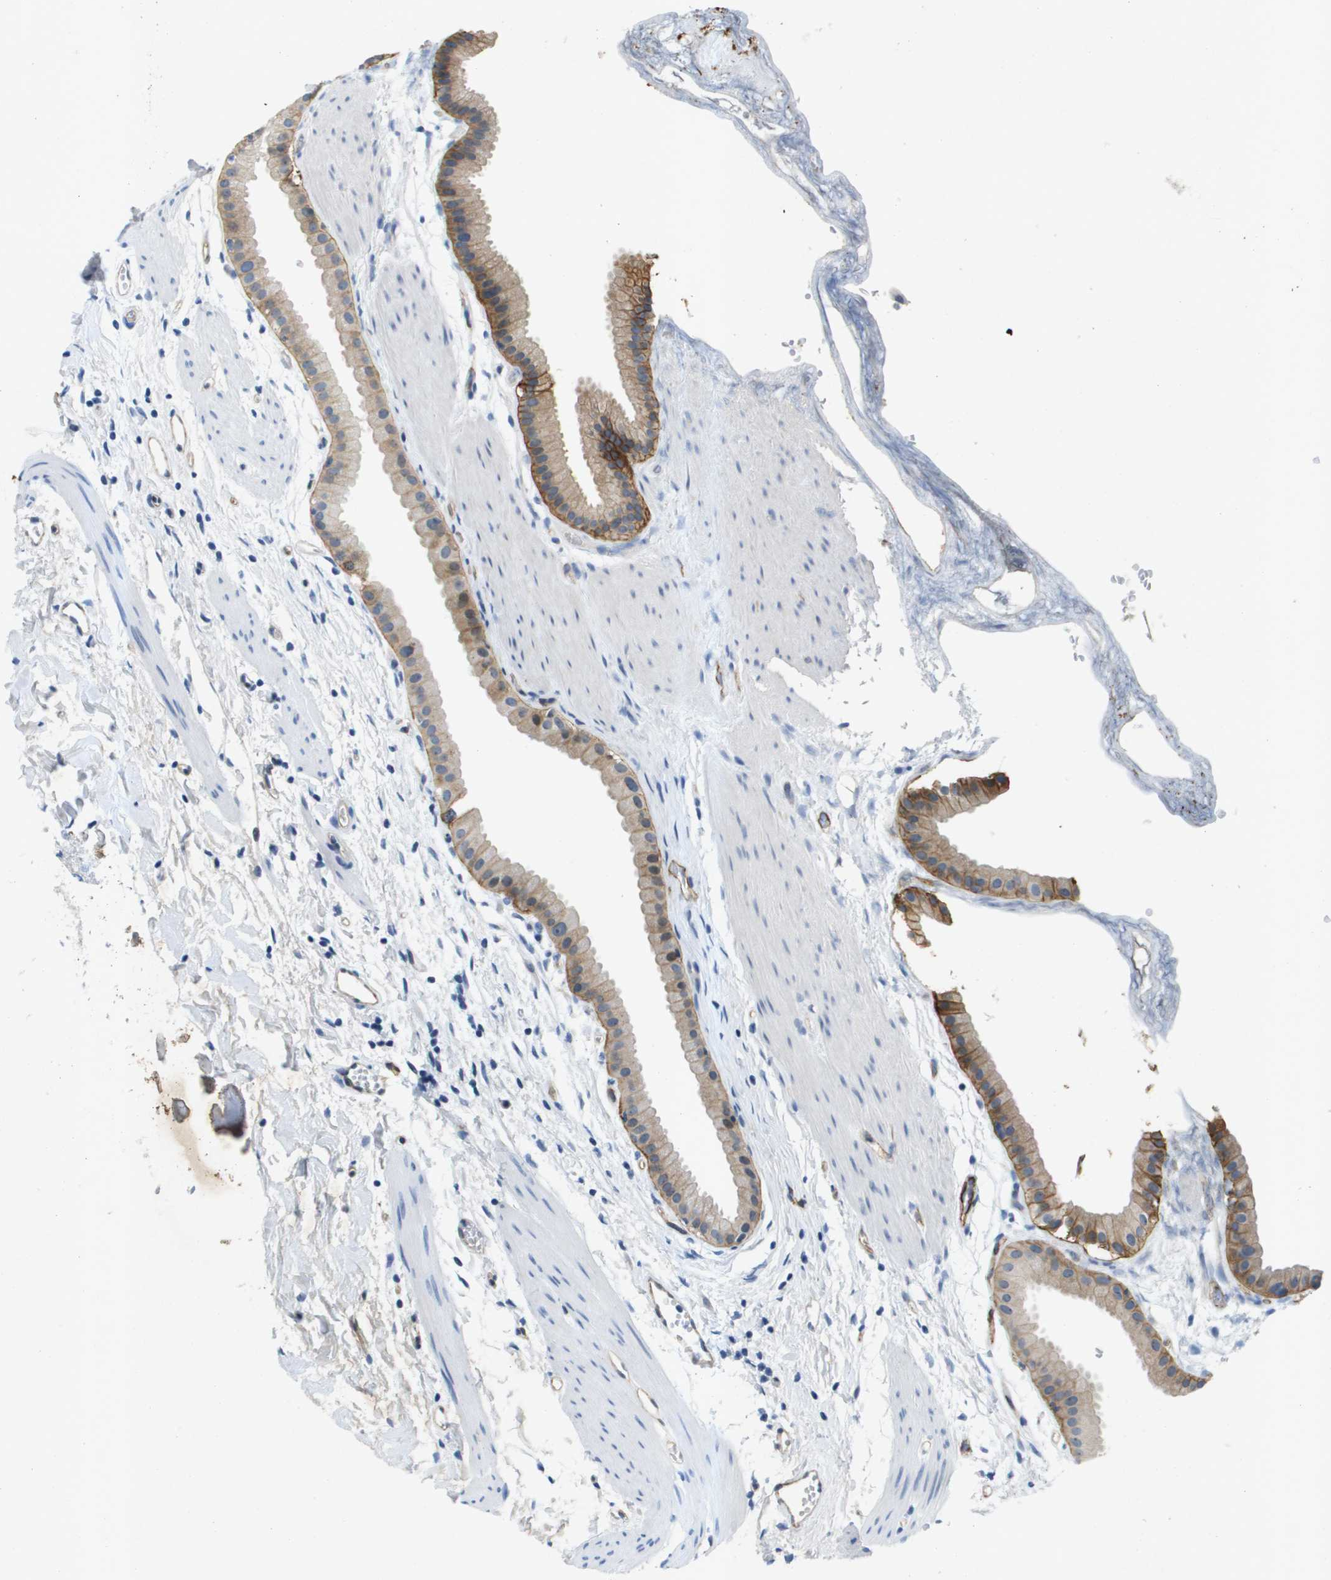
{"staining": {"intensity": "moderate", "quantity": "25%-75%", "location": "cytoplasmic/membranous"}, "tissue": "gallbladder", "cell_type": "Glandular cells", "image_type": "normal", "snomed": [{"axis": "morphology", "description": "Normal tissue, NOS"}, {"axis": "topography", "description": "Gallbladder"}], "caption": "This photomicrograph reveals benign gallbladder stained with IHC to label a protein in brown. The cytoplasmic/membranous of glandular cells show moderate positivity for the protein. Nuclei are counter-stained blue.", "gene": "ITGA6", "patient": {"sex": "female", "age": 64}}